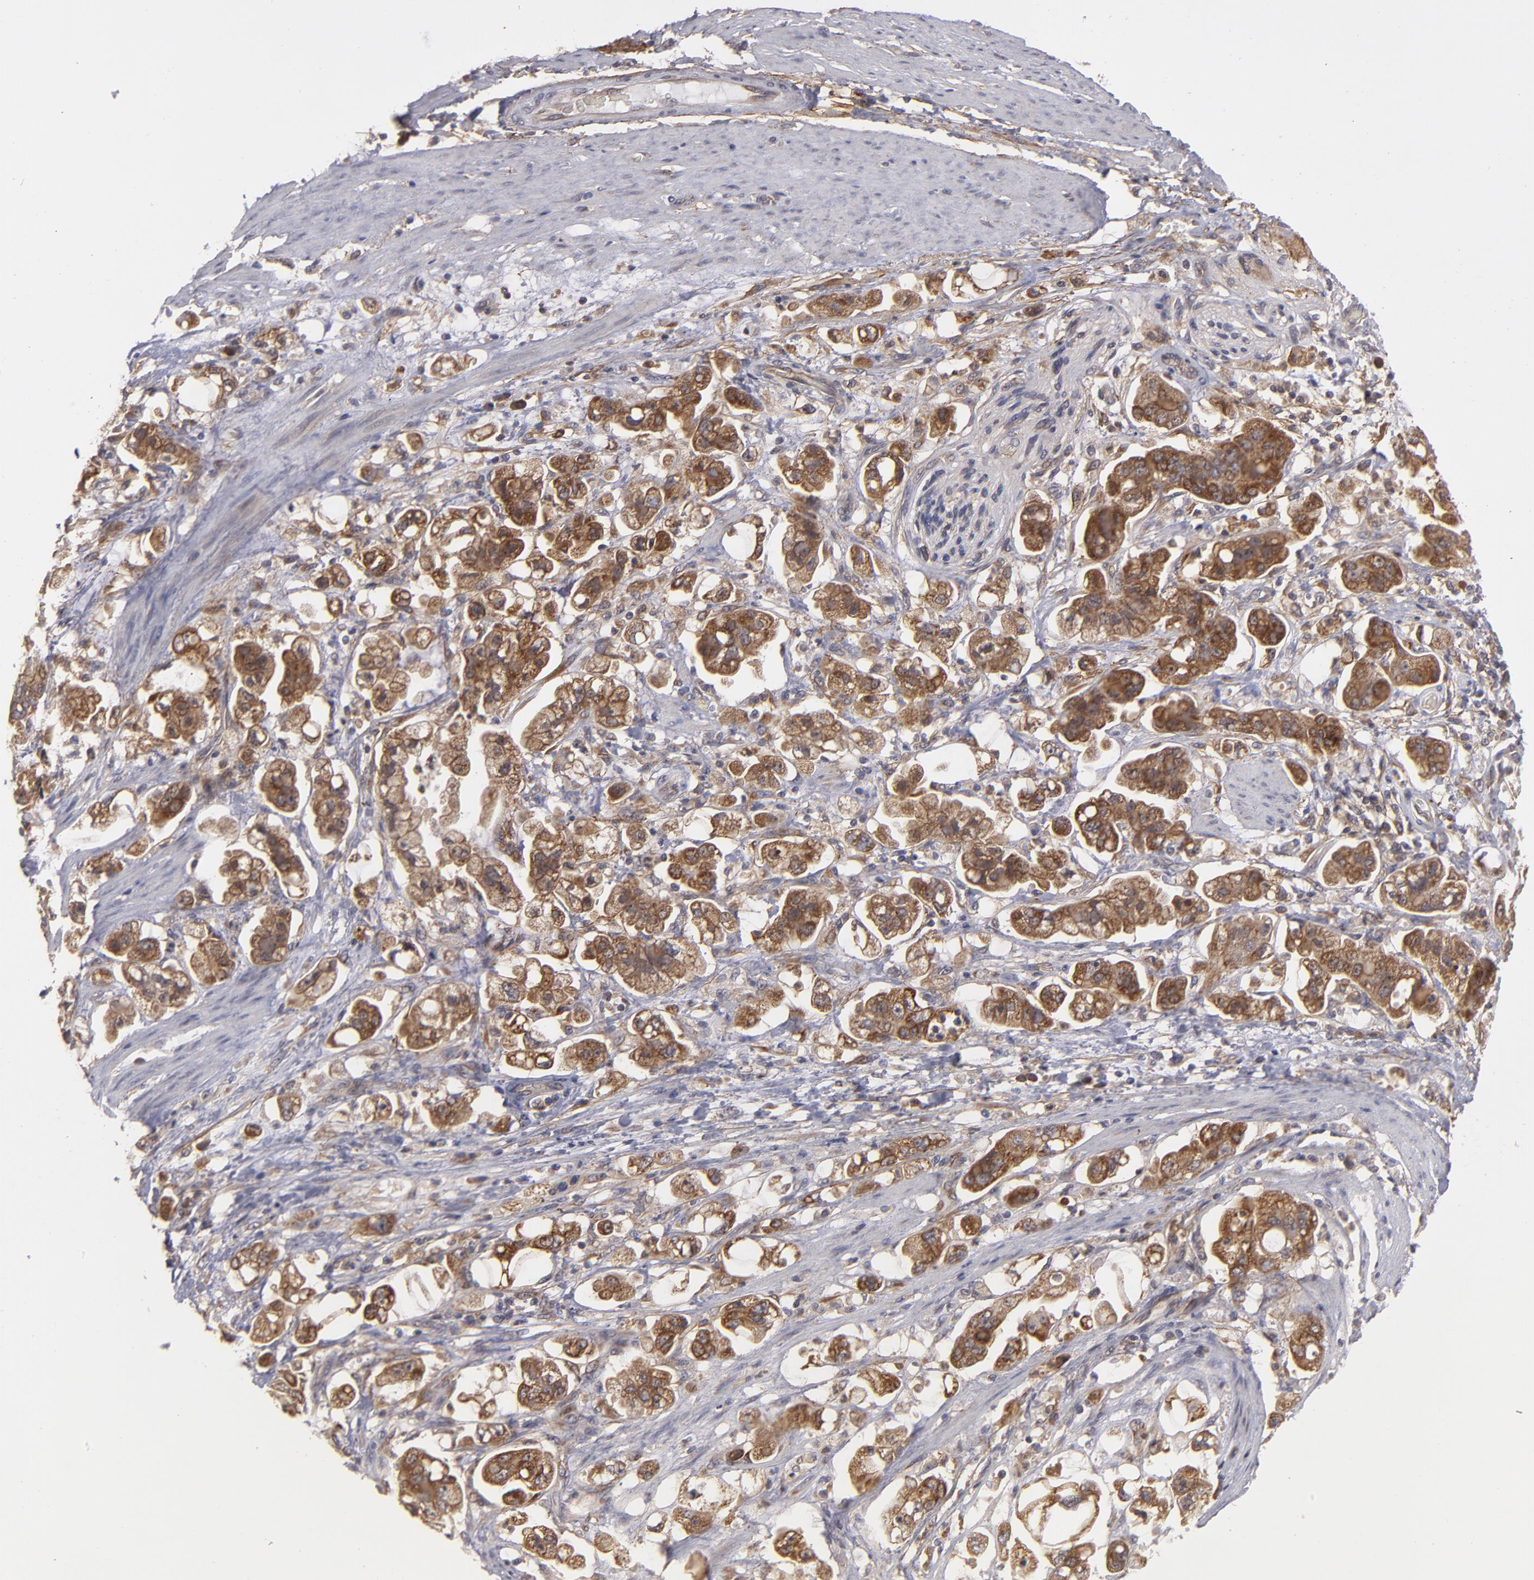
{"staining": {"intensity": "strong", "quantity": ">75%", "location": "cytoplasmic/membranous"}, "tissue": "stomach cancer", "cell_type": "Tumor cells", "image_type": "cancer", "snomed": [{"axis": "morphology", "description": "Adenocarcinoma, NOS"}, {"axis": "topography", "description": "Stomach"}], "caption": "High-power microscopy captured an immunohistochemistry histopathology image of adenocarcinoma (stomach), revealing strong cytoplasmic/membranous staining in about >75% of tumor cells.", "gene": "BMP6", "patient": {"sex": "male", "age": 62}}